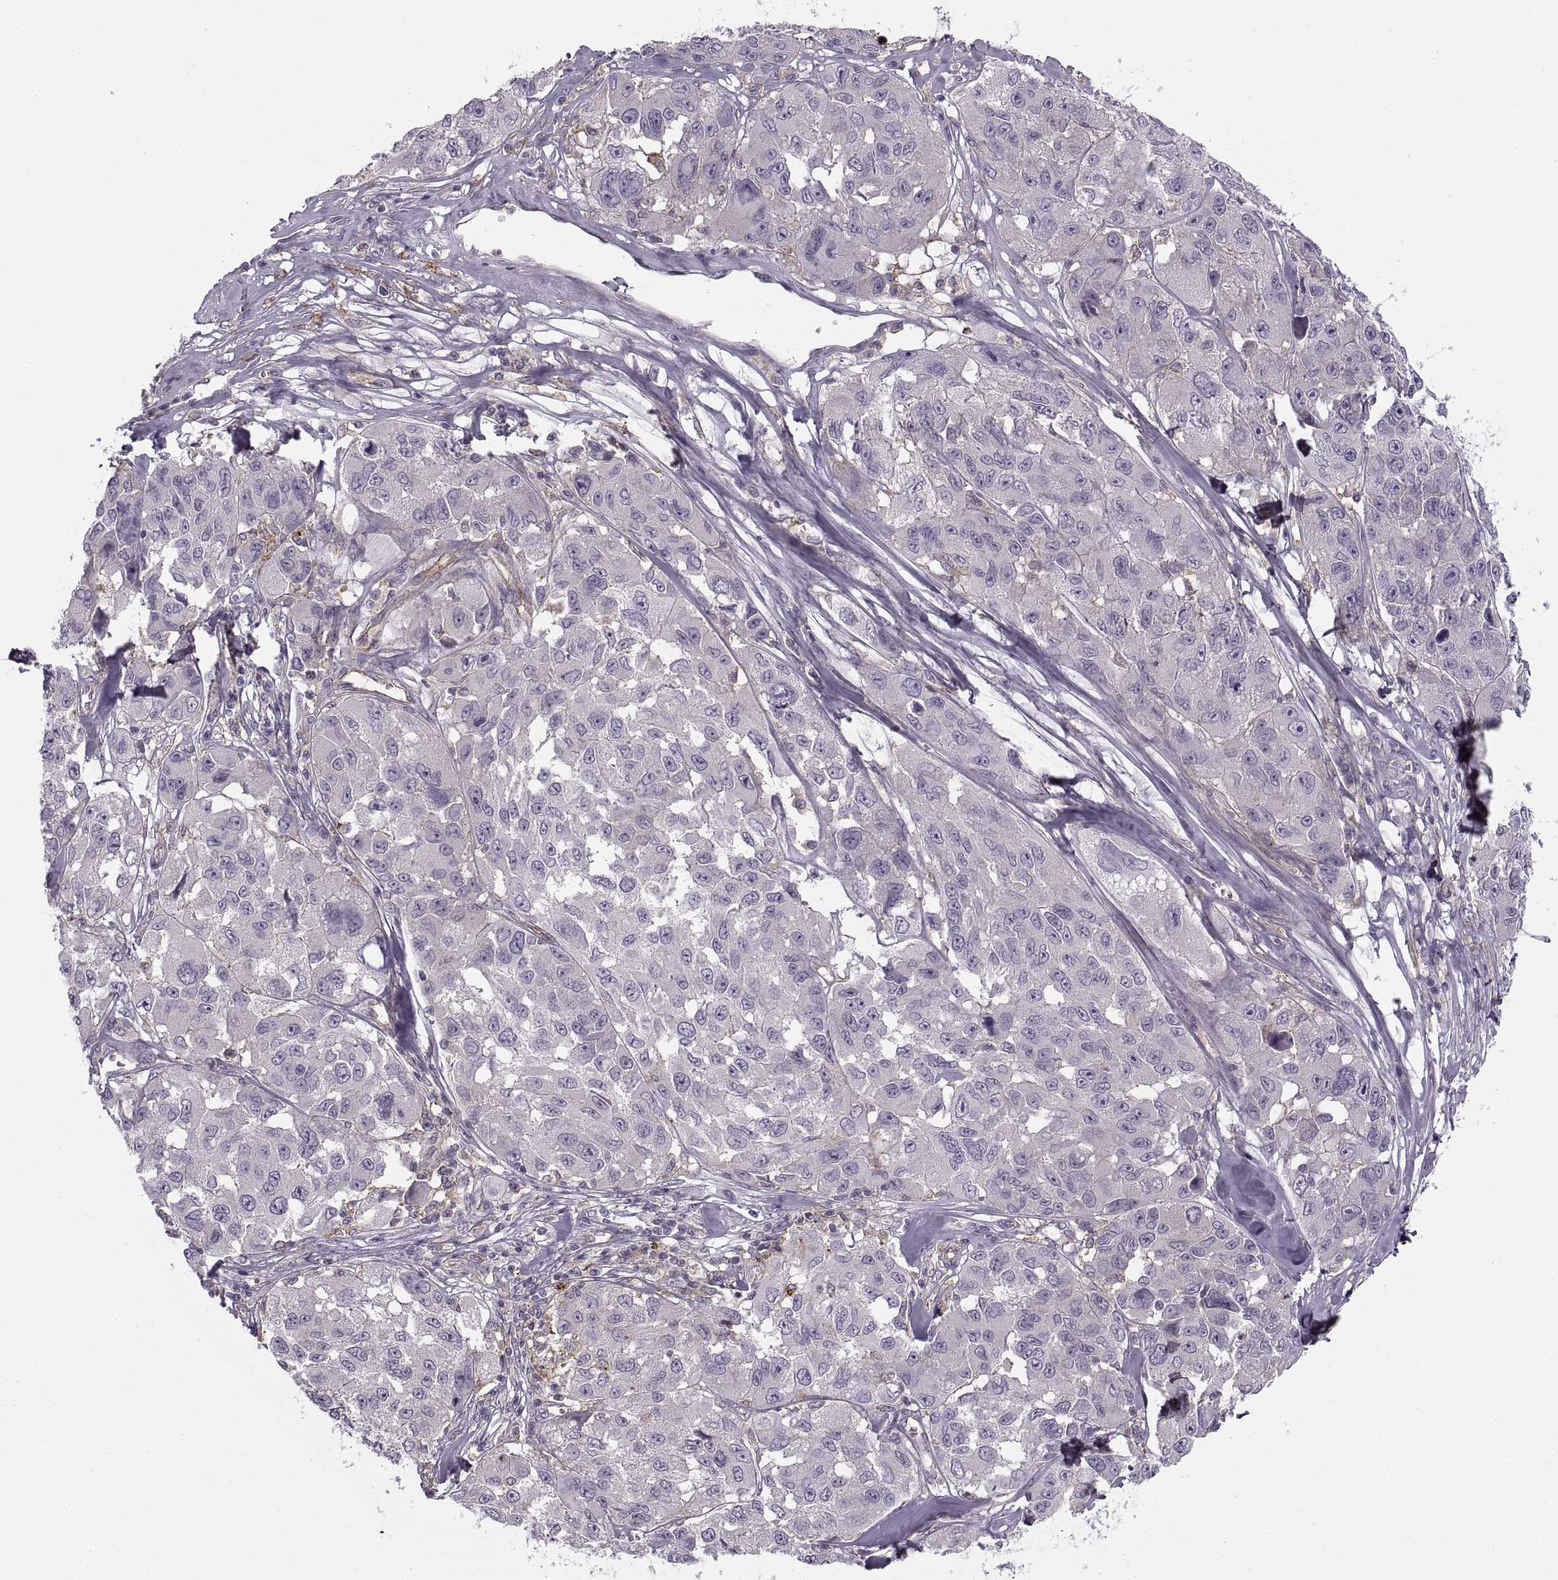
{"staining": {"intensity": "negative", "quantity": "none", "location": "none"}, "tissue": "melanoma", "cell_type": "Tumor cells", "image_type": "cancer", "snomed": [{"axis": "morphology", "description": "Malignant melanoma, NOS"}, {"axis": "topography", "description": "Skin"}], "caption": "DAB immunohistochemical staining of human melanoma reveals no significant expression in tumor cells. (DAB IHC, high magnification).", "gene": "RALB", "patient": {"sex": "female", "age": 66}}